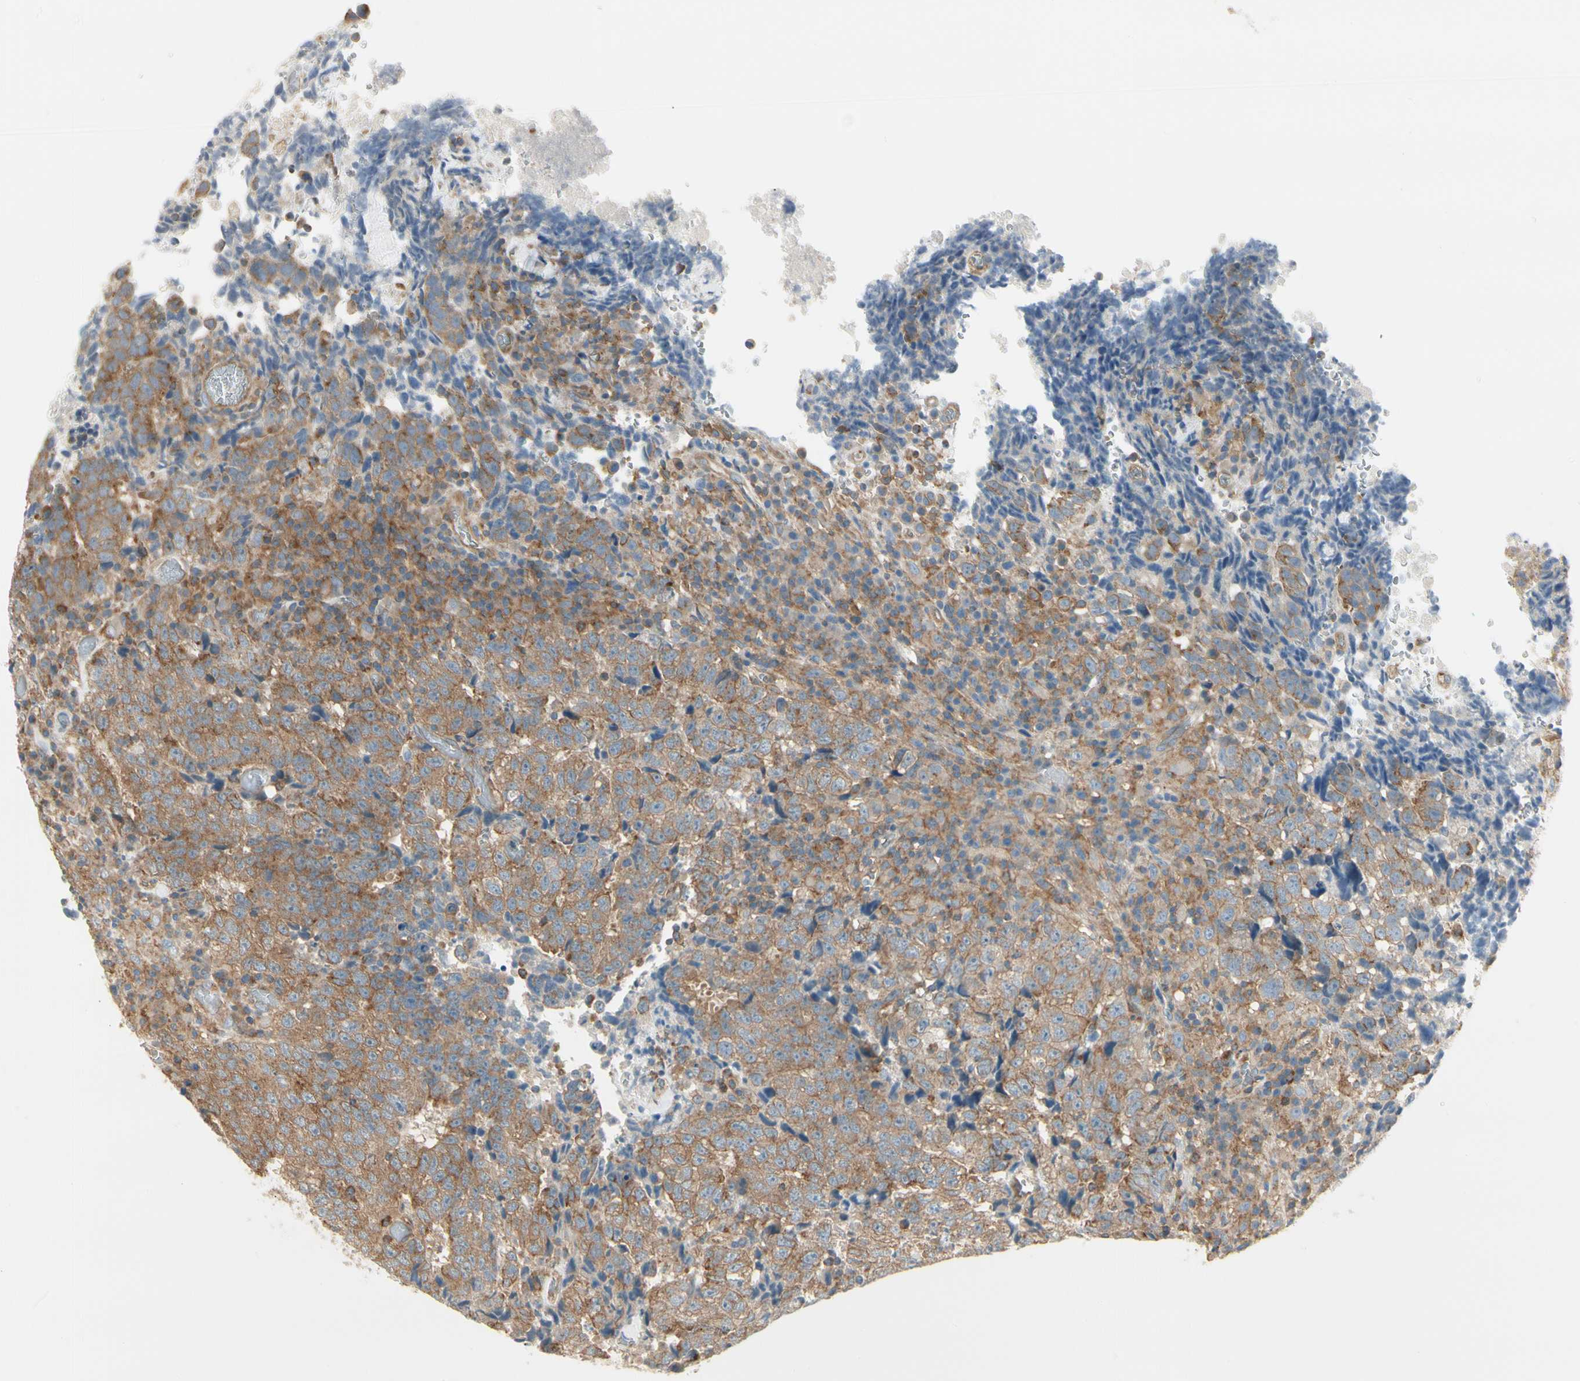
{"staining": {"intensity": "moderate", "quantity": ">75%", "location": "cytoplasmic/membranous"}, "tissue": "testis cancer", "cell_type": "Tumor cells", "image_type": "cancer", "snomed": [{"axis": "morphology", "description": "Necrosis, NOS"}, {"axis": "morphology", "description": "Carcinoma, Embryonal, NOS"}, {"axis": "topography", "description": "Testis"}], "caption": "DAB immunohistochemical staining of human testis cancer exhibits moderate cytoplasmic/membranous protein staining in about >75% of tumor cells.", "gene": "AGFG1", "patient": {"sex": "male", "age": 19}}